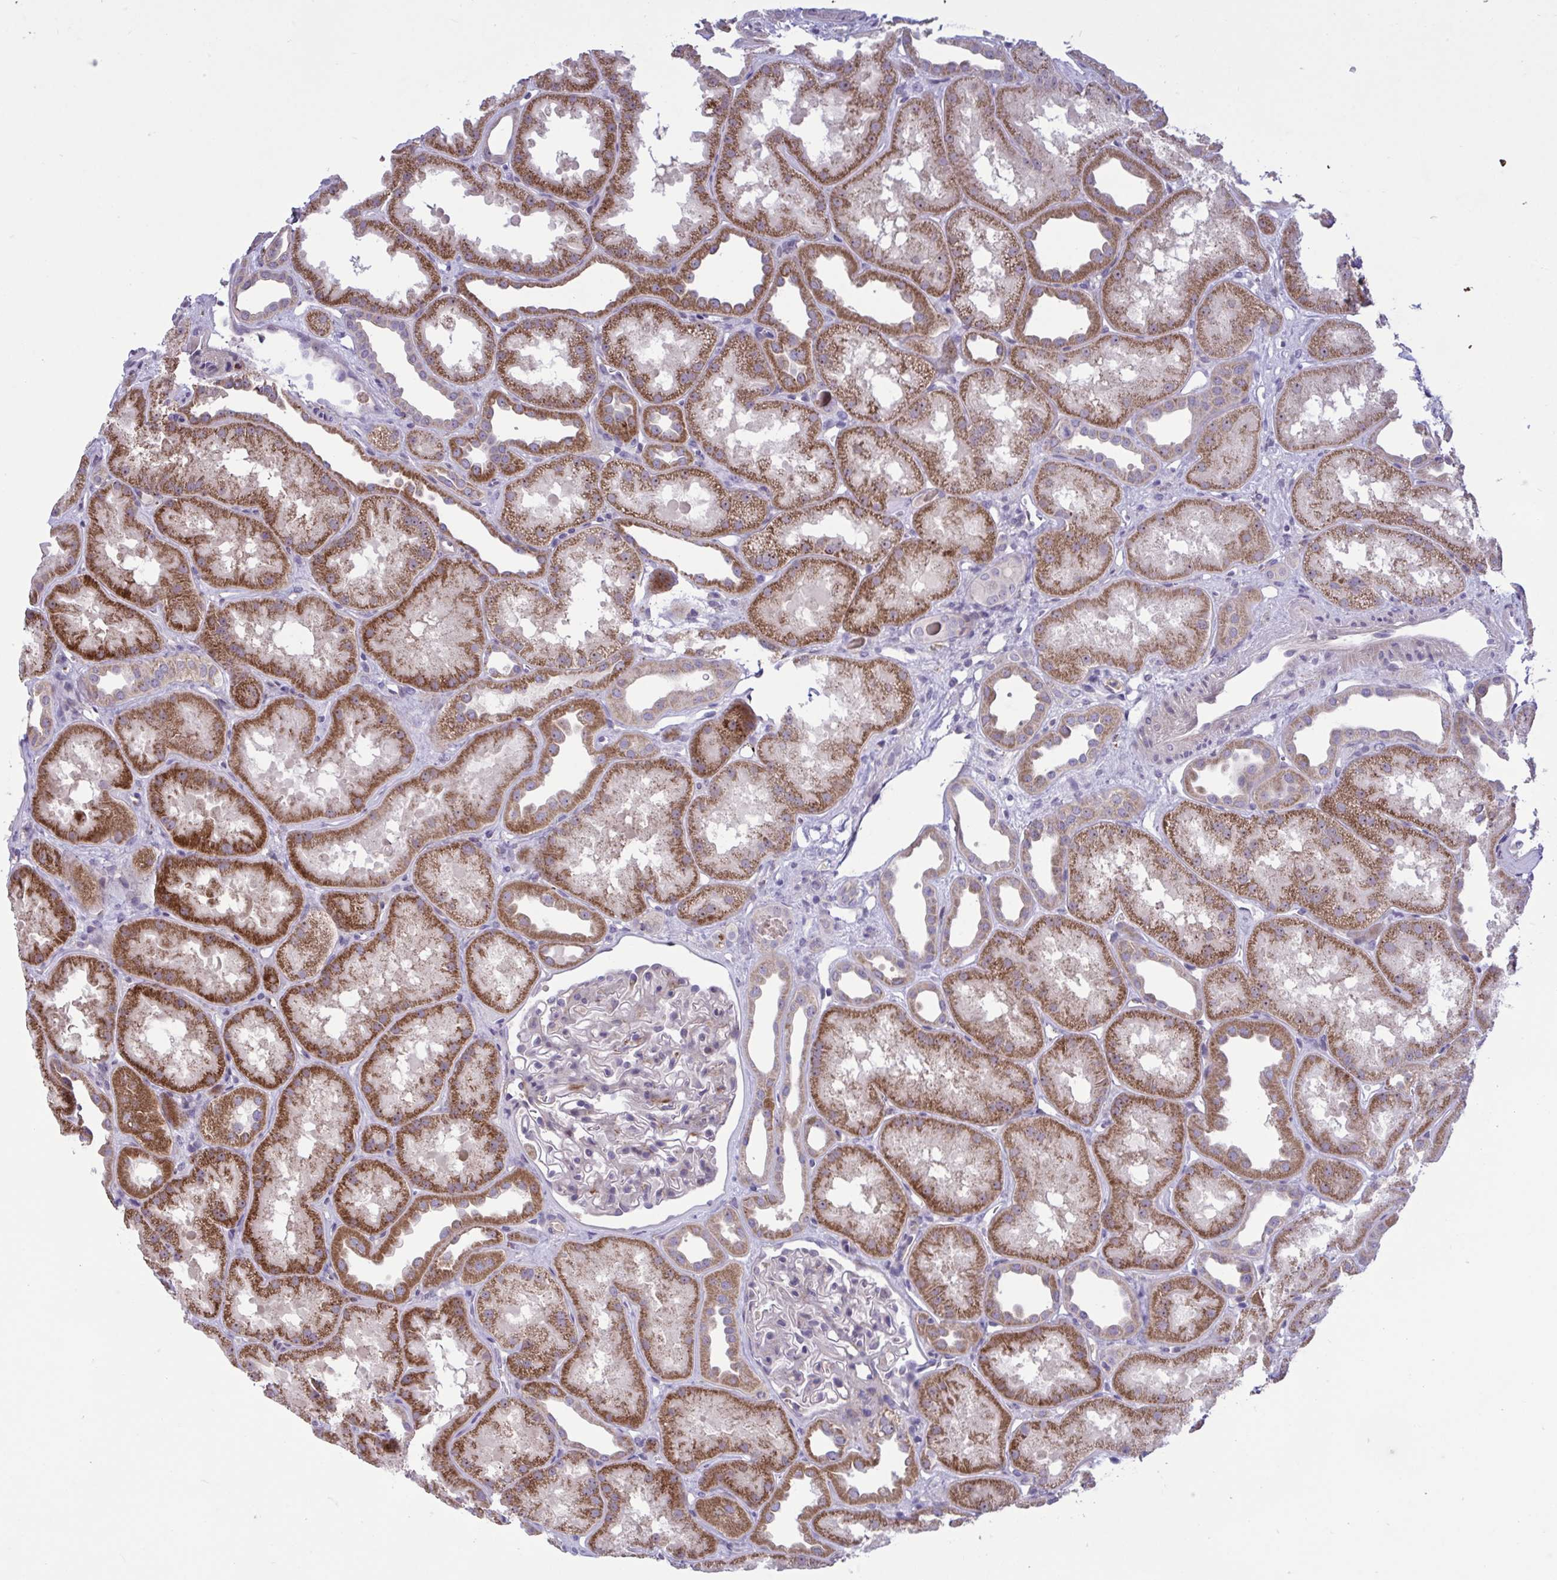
{"staining": {"intensity": "weak", "quantity": "<25%", "location": "cytoplasmic/membranous"}, "tissue": "kidney", "cell_type": "Cells in glomeruli", "image_type": "normal", "snomed": [{"axis": "morphology", "description": "Normal tissue, NOS"}, {"axis": "topography", "description": "Kidney"}], "caption": "Kidney stained for a protein using immunohistochemistry (IHC) exhibits no expression cells in glomeruli.", "gene": "CD101", "patient": {"sex": "male", "age": 61}}